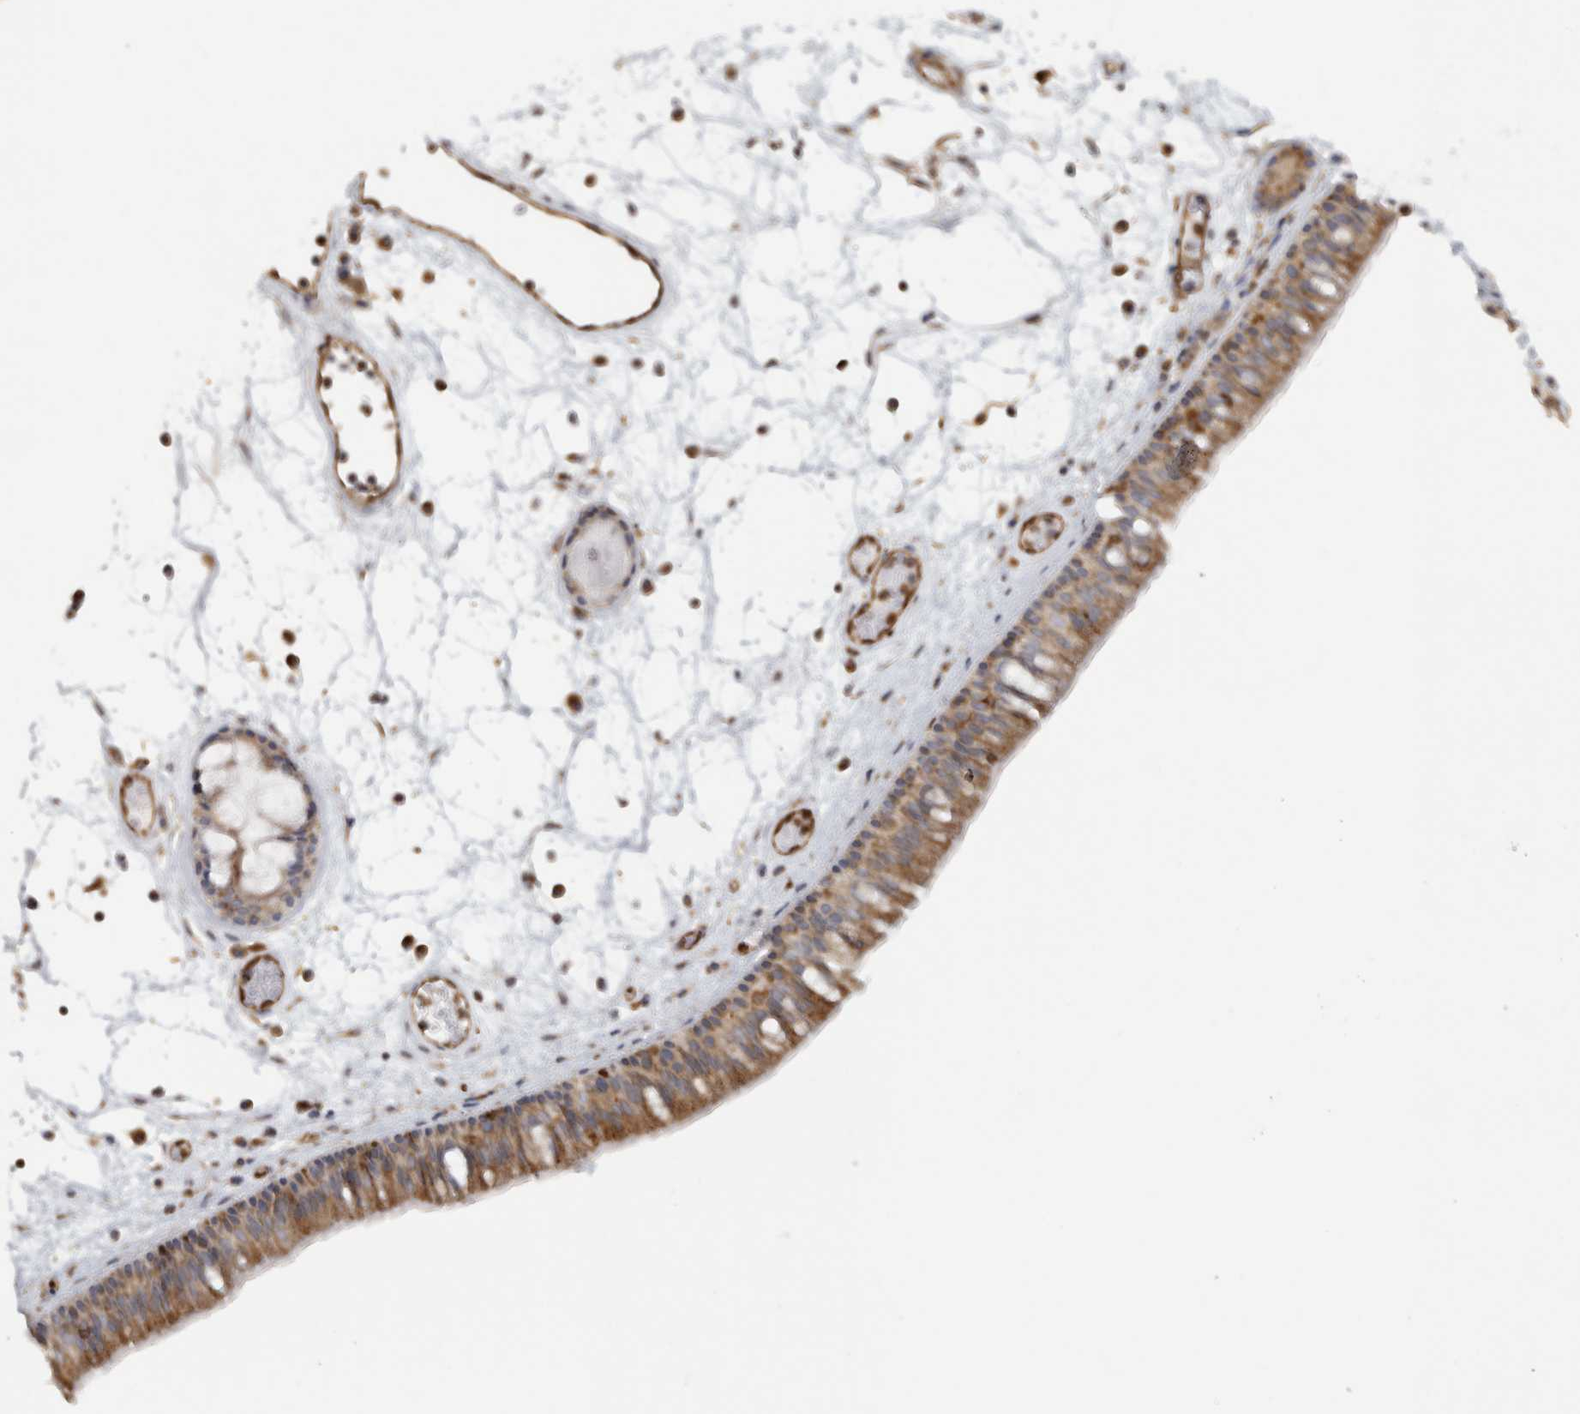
{"staining": {"intensity": "moderate", "quantity": ">75%", "location": "cytoplasmic/membranous"}, "tissue": "nasopharynx", "cell_type": "Respiratory epithelial cells", "image_type": "normal", "snomed": [{"axis": "morphology", "description": "Normal tissue, NOS"}, {"axis": "morphology", "description": "Inflammation, NOS"}, {"axis": "morphology", "description": "Malignant melanoma, Metastatic site"}, {"axis": "topography", "description": "Nasopharynx"}], "caption": "Moderate cytoplasmic/membranous positivity for a protein is identified in about >75% of respiratory epithelial cells of normal nasopharynx using immunohistochemistry (IHC).", "gene": "HLA", "patient": {"sex": "male", "age": 70}}